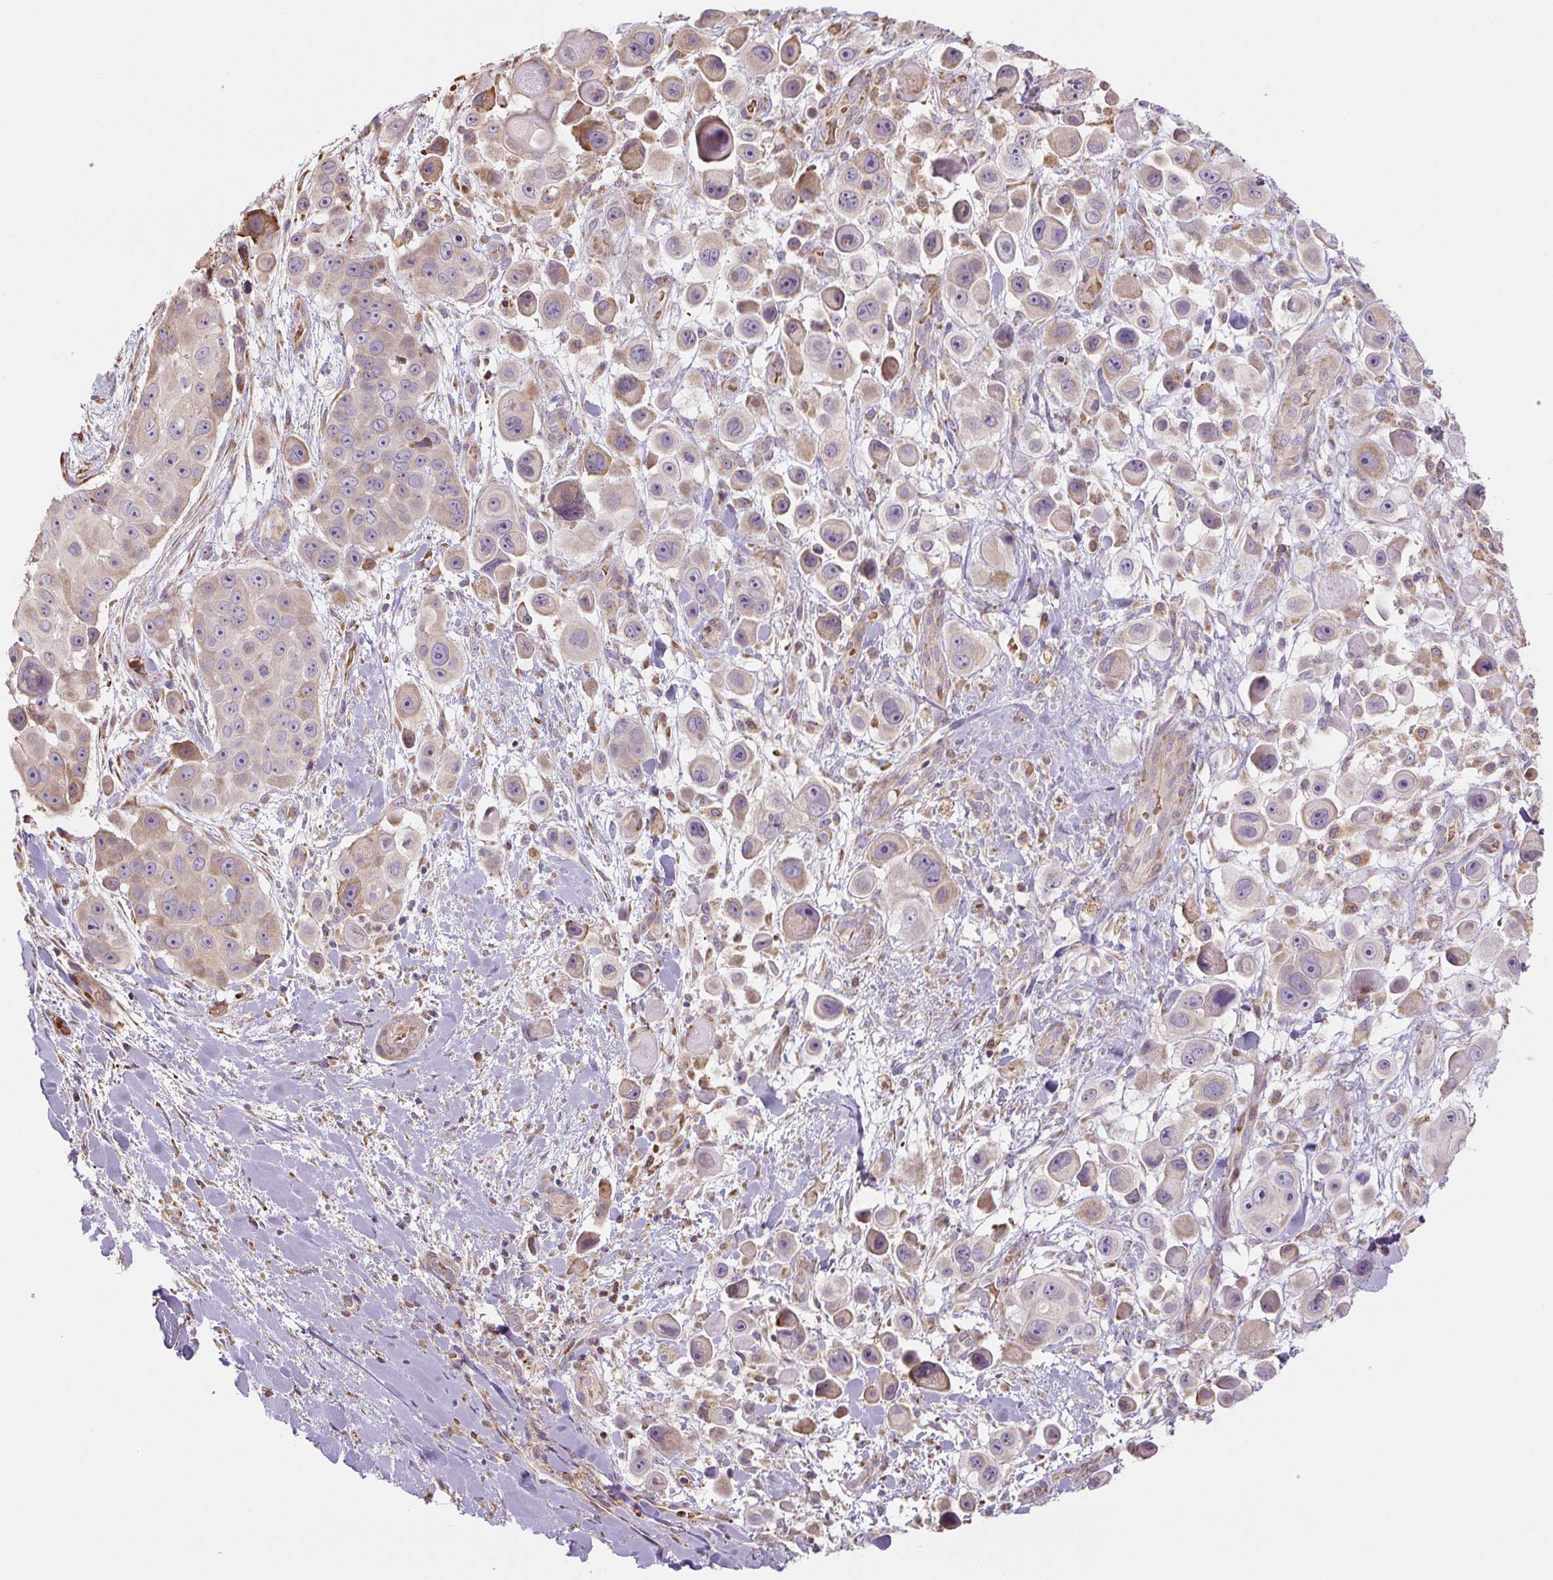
{"staining": {"intensity": "weak", "quantity": "<25%", "location": "cytoplasmic/membranous"}, "tissue": "skin cancer", "cell_type": "Tumor cells", "image_type": "cancer", "snomed": [{"axis": "morphology", "description": "Squamous cell carcinoma, NOS"}, {"axis": "topography", "description": "Skin"}], "caption": "High magnification brightfield microscopy of skin cancer stained with DAB (3,3'-diaminobenzidine) (brown) and counterstained with hematoxylin (blue): tumor cells show no significant staining. (Stains: DAB immunohistochemistry with hematoxylin counter stain, Microscopy: brightfield microscopy at high magnification).", "gene": "RASA1", "patient": {"sex": "male", "age": 67}}